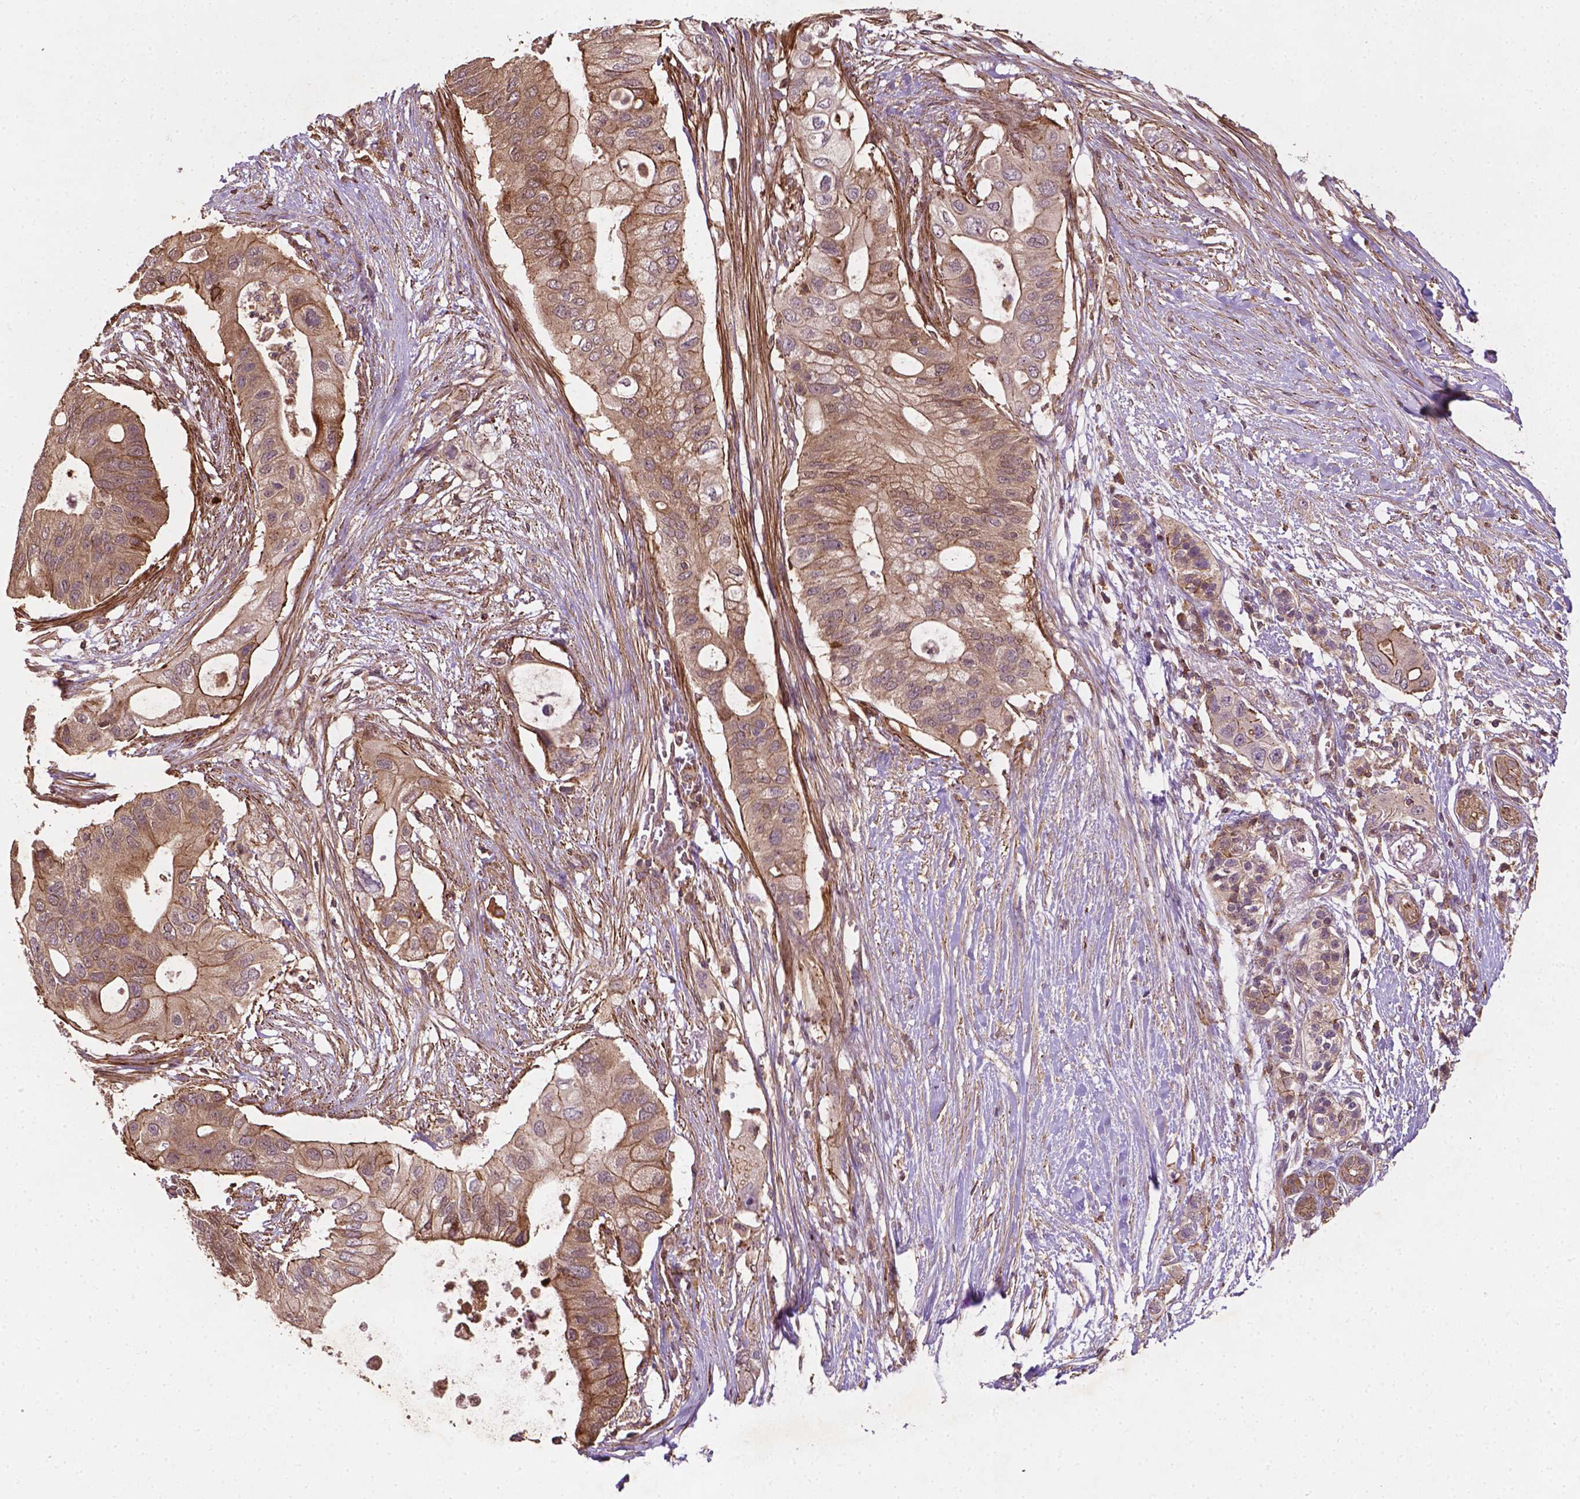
{"staining": {"intensity": "moderate", "quantity": ">75%", "location": "cytoplasmic/membranous"}, "tissue": "pancreatic cancer", "cell_type": "Tumor cells", "image_type": "cancer", "snomed": [{"axis": "morphology", "description": "Adenocarcinoma, NOS"}, {"axis": "topography", "description": "Pancreas"}], "caption": "A micrograph of human pancreatic cancer stained for a protein reveals moderate cytoplasmic/membranous brown staining in tumor cells. The staining is performed using DAB brown chromogen to label protein expression. The nuclei are counter-stained blue using hematoxylin.", "gene": "ZMYND19", "patient": {"sex": "female", "age": 72}}